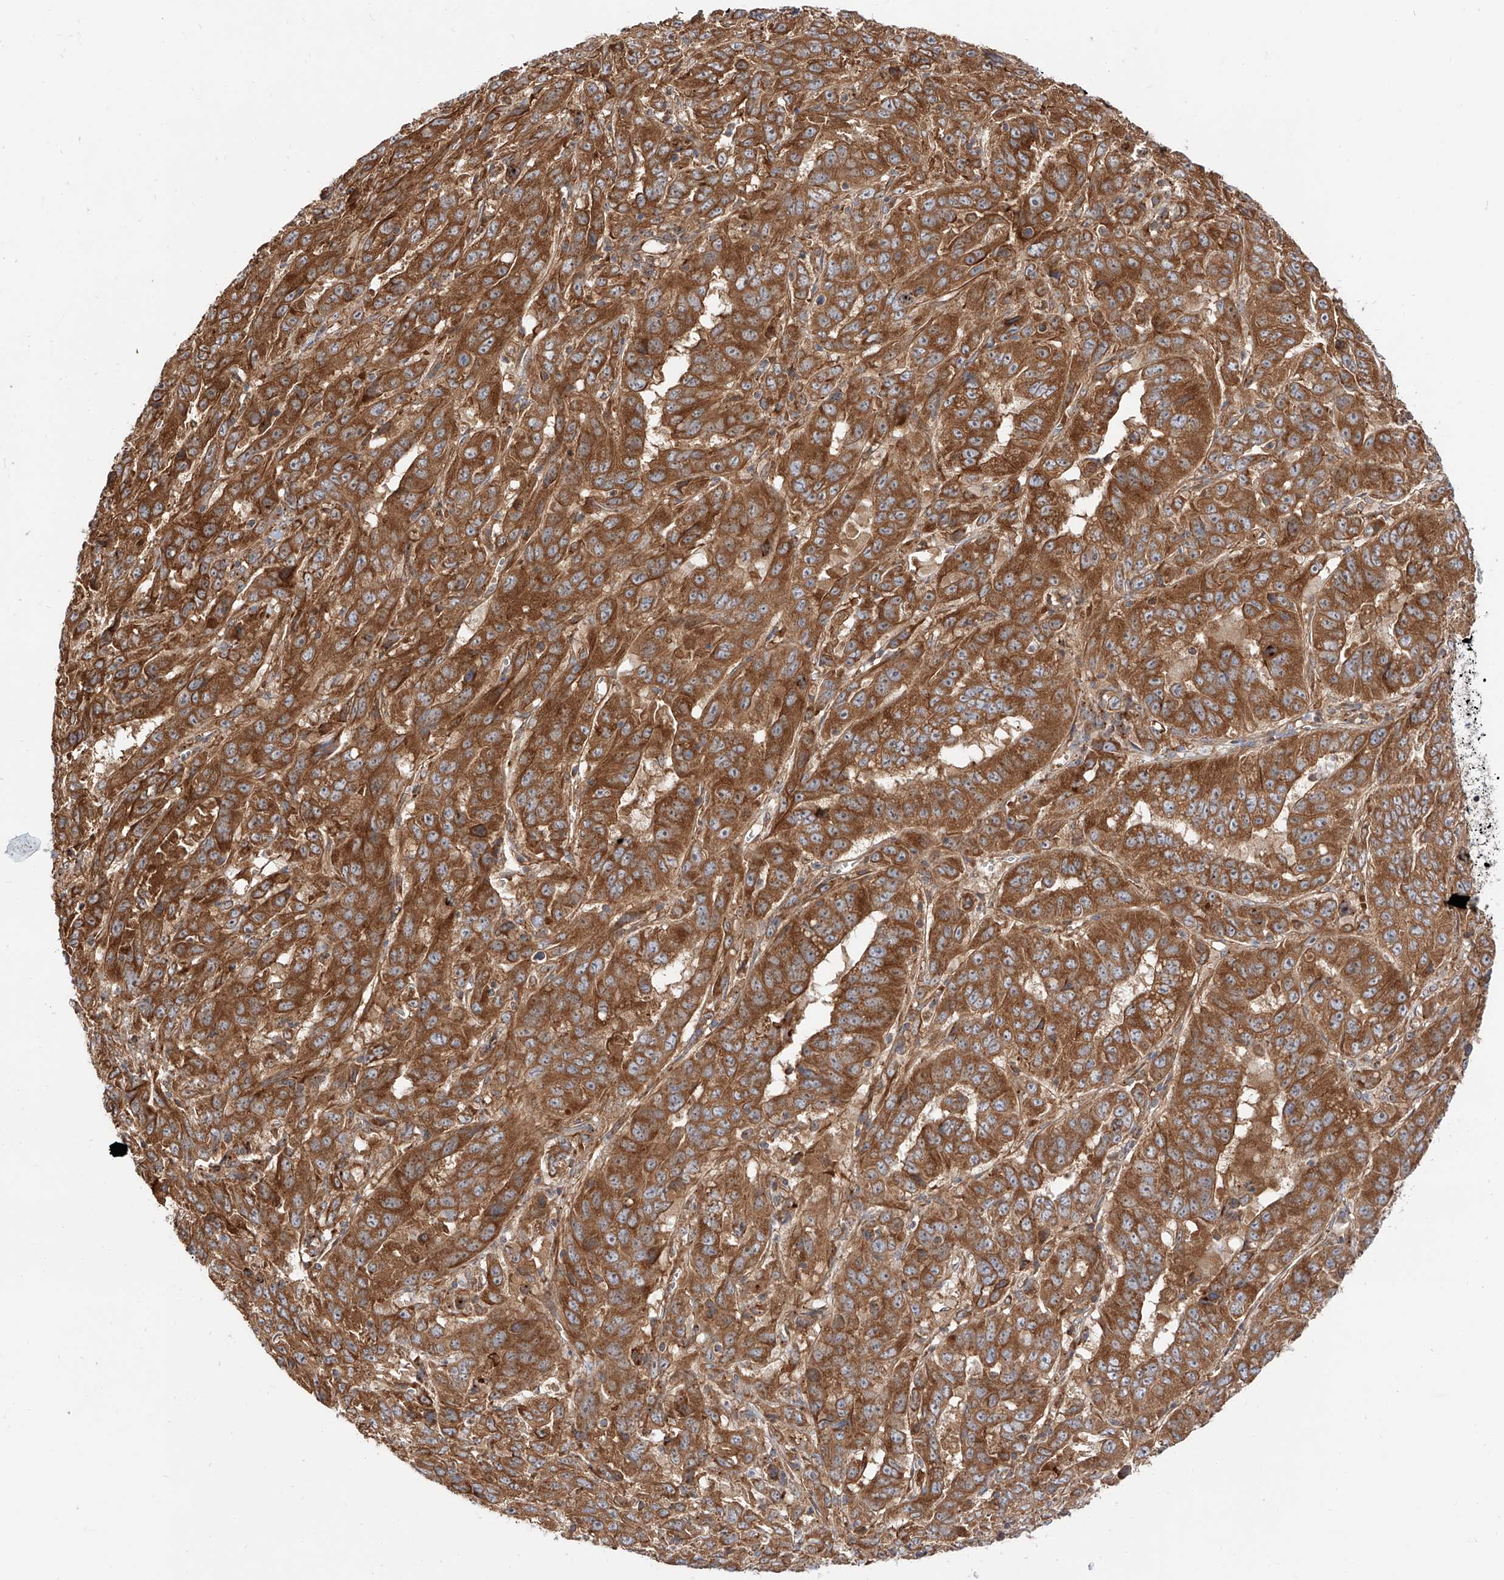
{"staining": {"intensity": "strong", "quantity": ">75%", "location": "cytoplasmic/membranous"}, "tissue": "pancreatic cancer", "cell_type": "Tumor cells", "image_type": "cancer", "snomed": [{"axis": "morphology", "description": "Adenocarcinoma, NOS"}, {"axis": "topography", "description": "Pancreas"}], "caption": "Strong cytoplasmic/membranous positivity is identified in about >75% of tumor cells in pancreatic adenocarcinoma.", "gene": "ISCA2", "patient": {"sex": "male", "age": 63}}